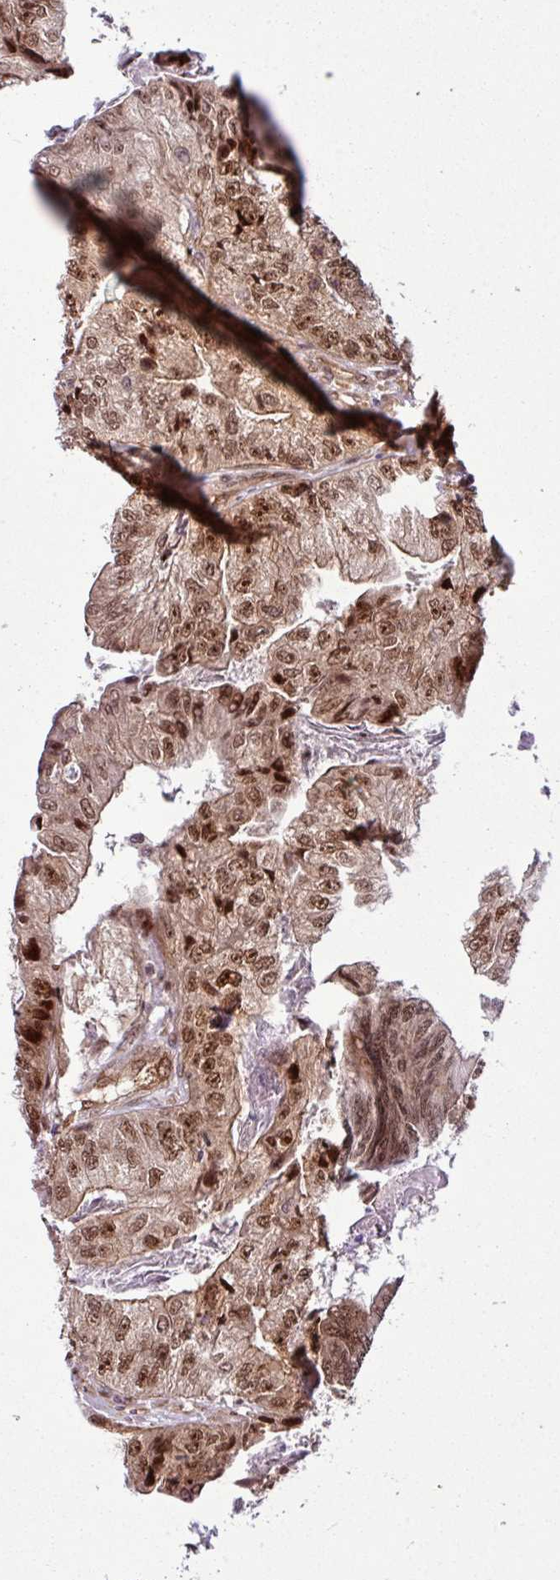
{"staining": {"intensity": "moderate", "quantity": ">75%", "location": "cytoplasmic/membranous,nuclear"}, "tissue": "colorectal cancer", "cell_type": "Tumor cells", "image_type": "cancer", "snomed": [{"axis": "morphology", "description": "Adenocarcinoma, NOS"}, {"axis": "topography", "description": "Colon"}], "caption": "A brown stain shows moderate cytoplasmic/membranous and nuclear positivity of a protein in human colorectal cancer (adenocarcinoma) tumor cells.", "gene": "C7orf50", "patient": {"sex": "female", "age": 67}}